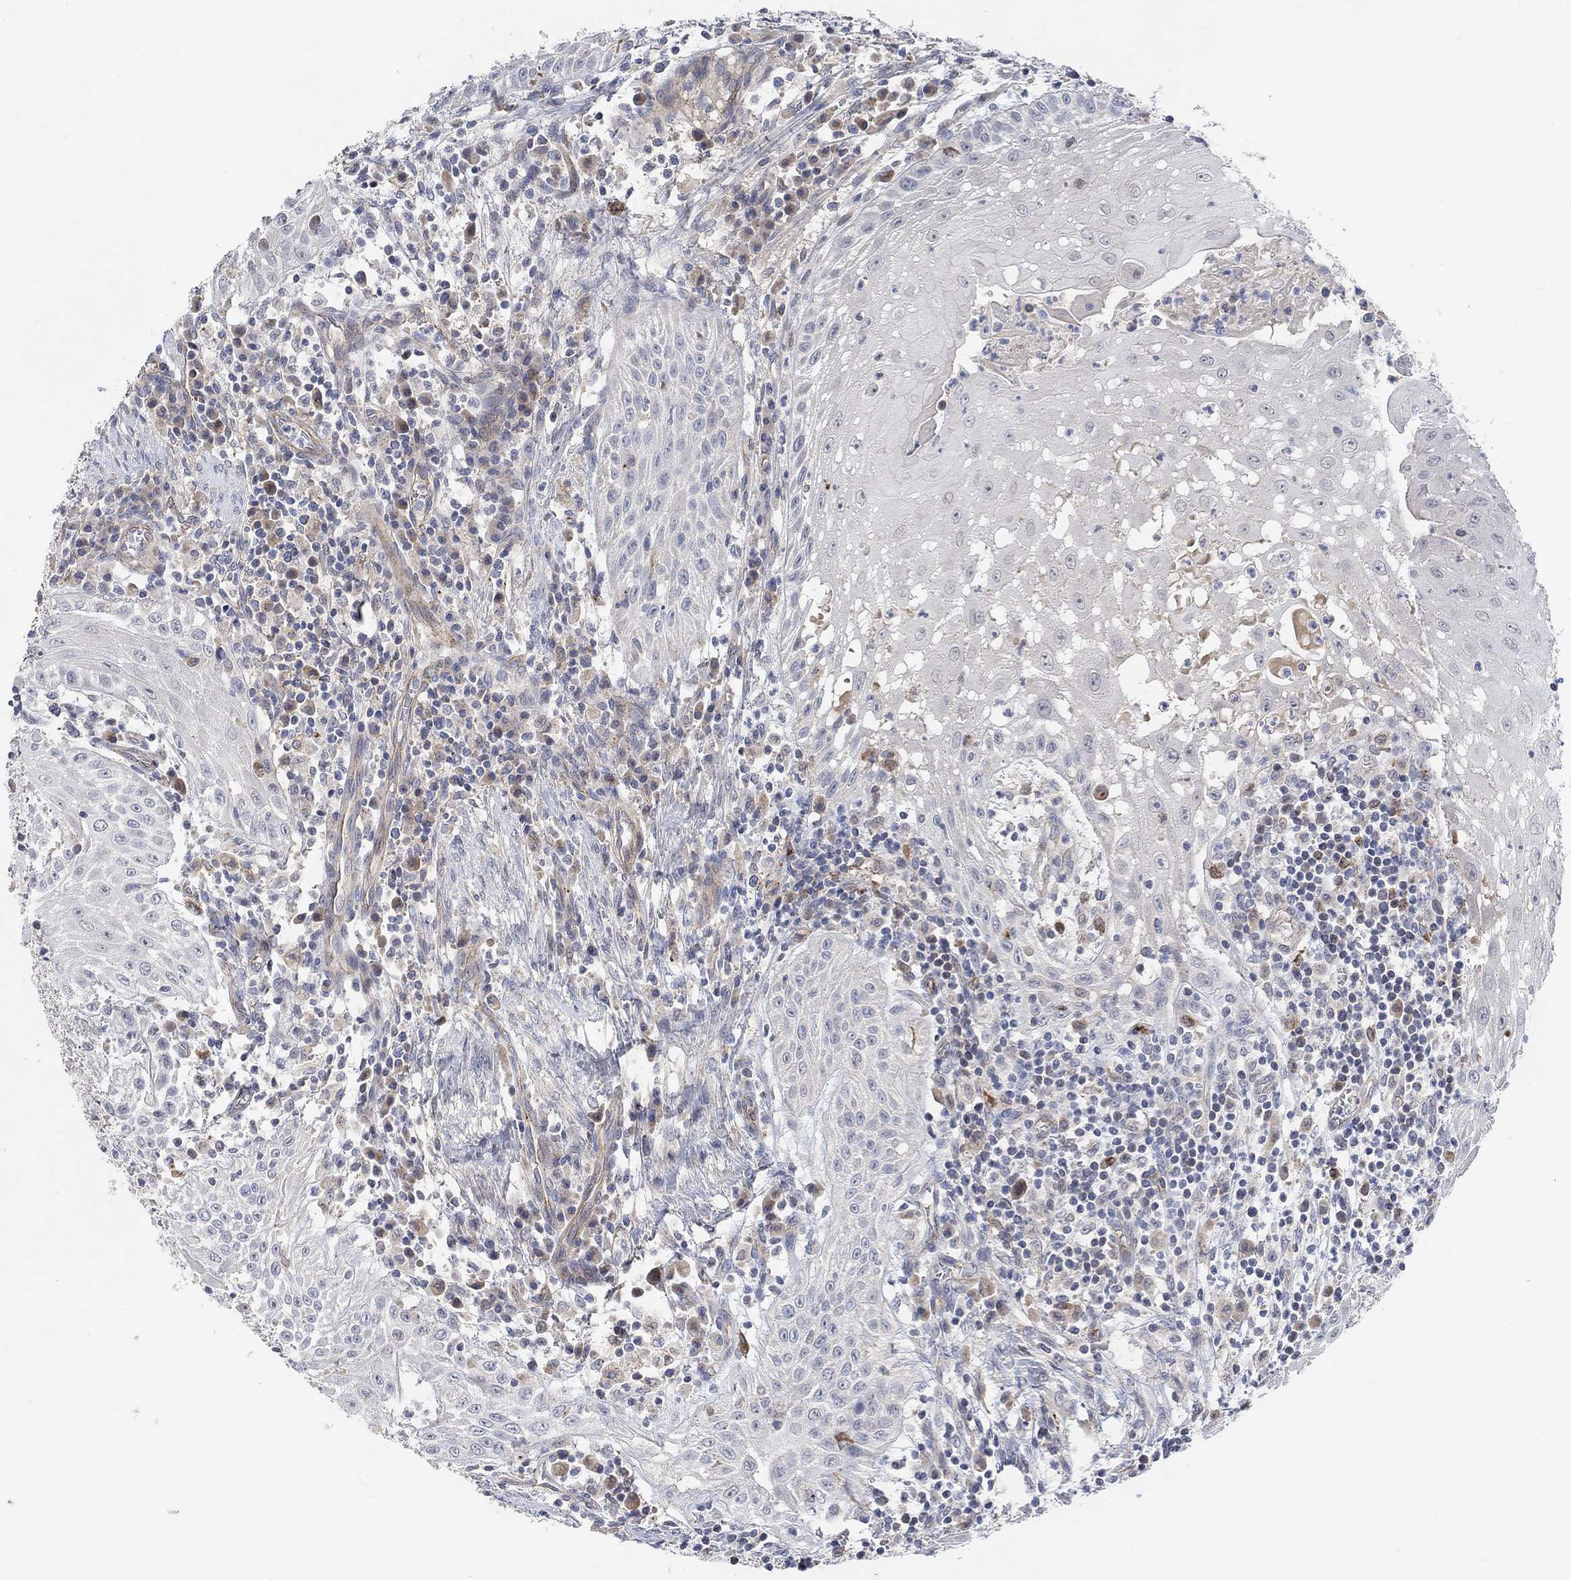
{"staining": {"intensity": "negative", "quantity": "none", "location": "none"}, "tissue": "head and neck cancer", "cell_type": "Tumor cells", "image_type": "cancer", "snomed": [{"axis": "morphology", "description": "Squamous cell carcinoma, NOS"}, {"axis": "topography", "description": "Oral tissue"}, {"axis": "topography", "description": "Head-Neck"}], "caption": "Protein analysis of head and neck squamous cell carcinoma demonstrates no significant positivity in tumor cells.", "gene": "HCRTR1", "patient": {"sex": "male", "age": 58}}